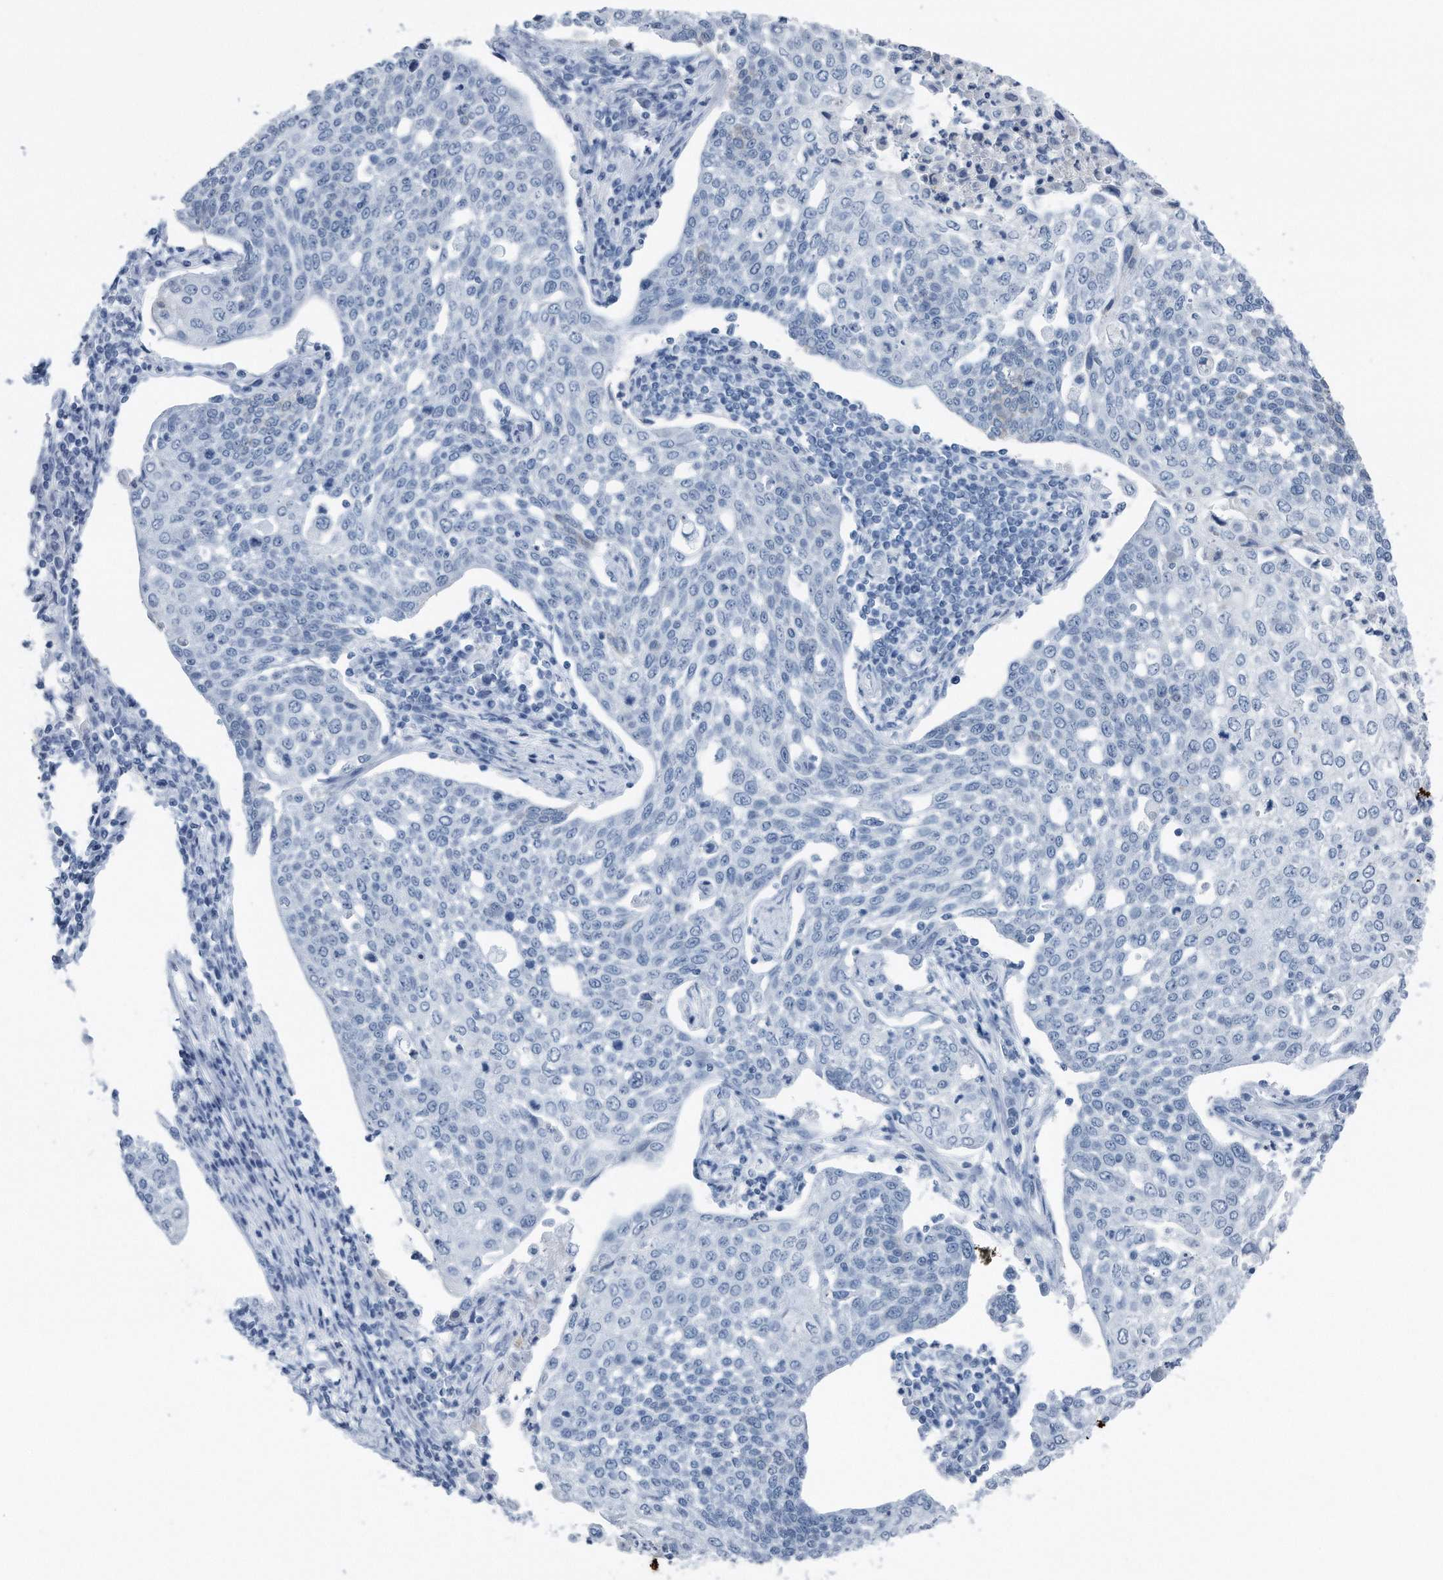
{"staining": {"intensity": "negative", "quantity": "none", "location": "none"}, "tissue": "cervical cancer", "cell_type": "Tumor cells", "image_type": "cancer", "snomed": [{"axis": "morphology", "description": "Squamous cell carcinoma, NOS"}, {"axis": "topography", "description": "Cervix"}], "caption": "Human squamous cell carcinoma (cervical) stained for a protein using immunohistochemistry (IHC) demonstrates no staining in tumor cells.", "gene": "YRDC", "patient": {"sex": "female", "age": 34}}